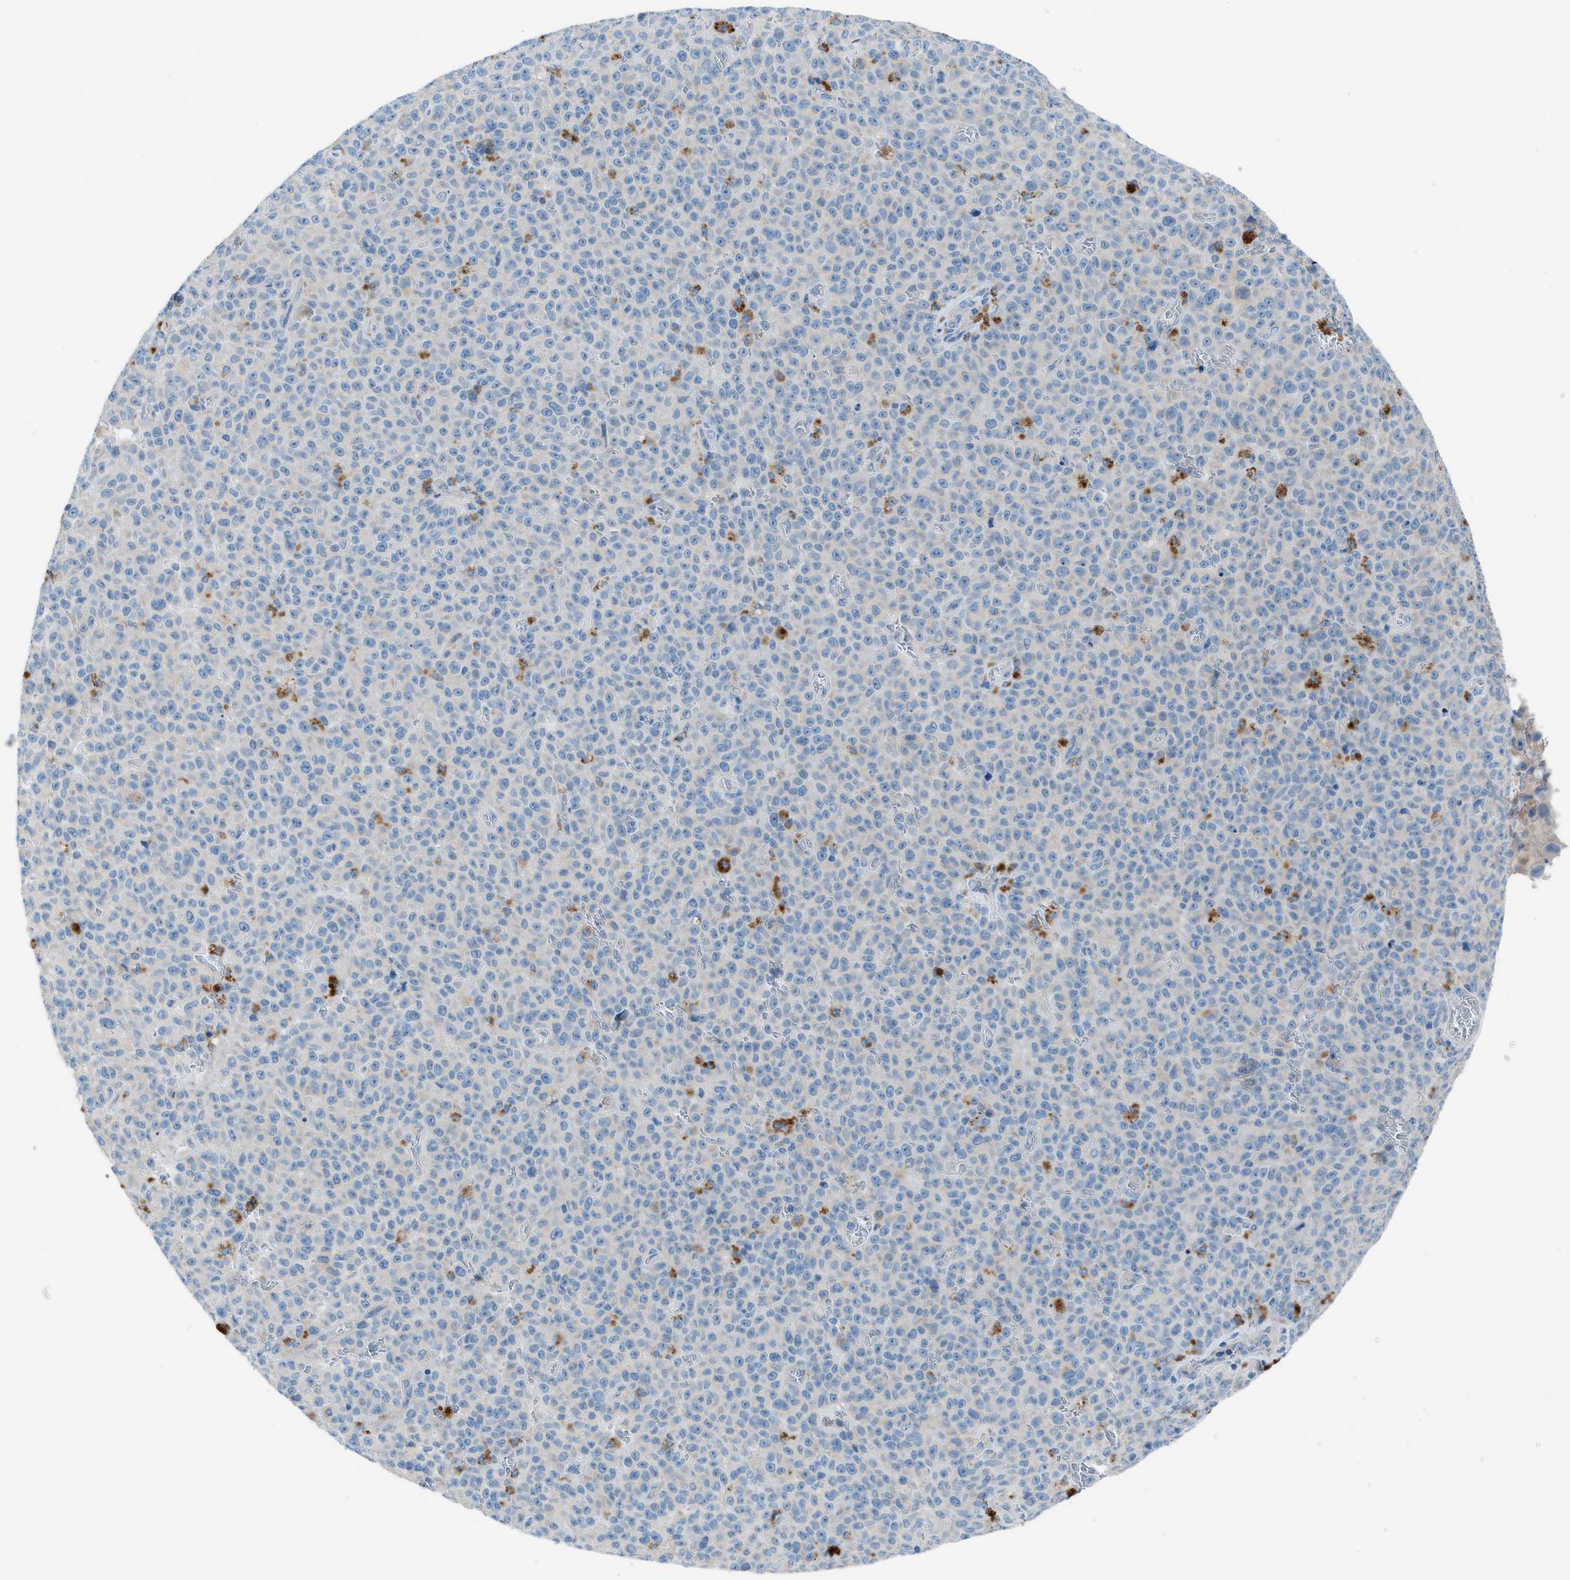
{"staining": {"intensity": "negative", "quantity": "none", "location": "none"}, "tissue": "melanoma", "cell_type": "Tumor cells", "image_type": "cancer", "snomed": [{"axis": "morphology", "description": "Malignant melanoma, NOS"}, {"axis": "topography", "description": "Skin"}], "caption": "Tumor cells are negative for protein expression in human melanoma. (DAB IHC with hematoxylin counter stain).", "gene": "C5AR2", "patient": {"sex": "female", "age": 82}}